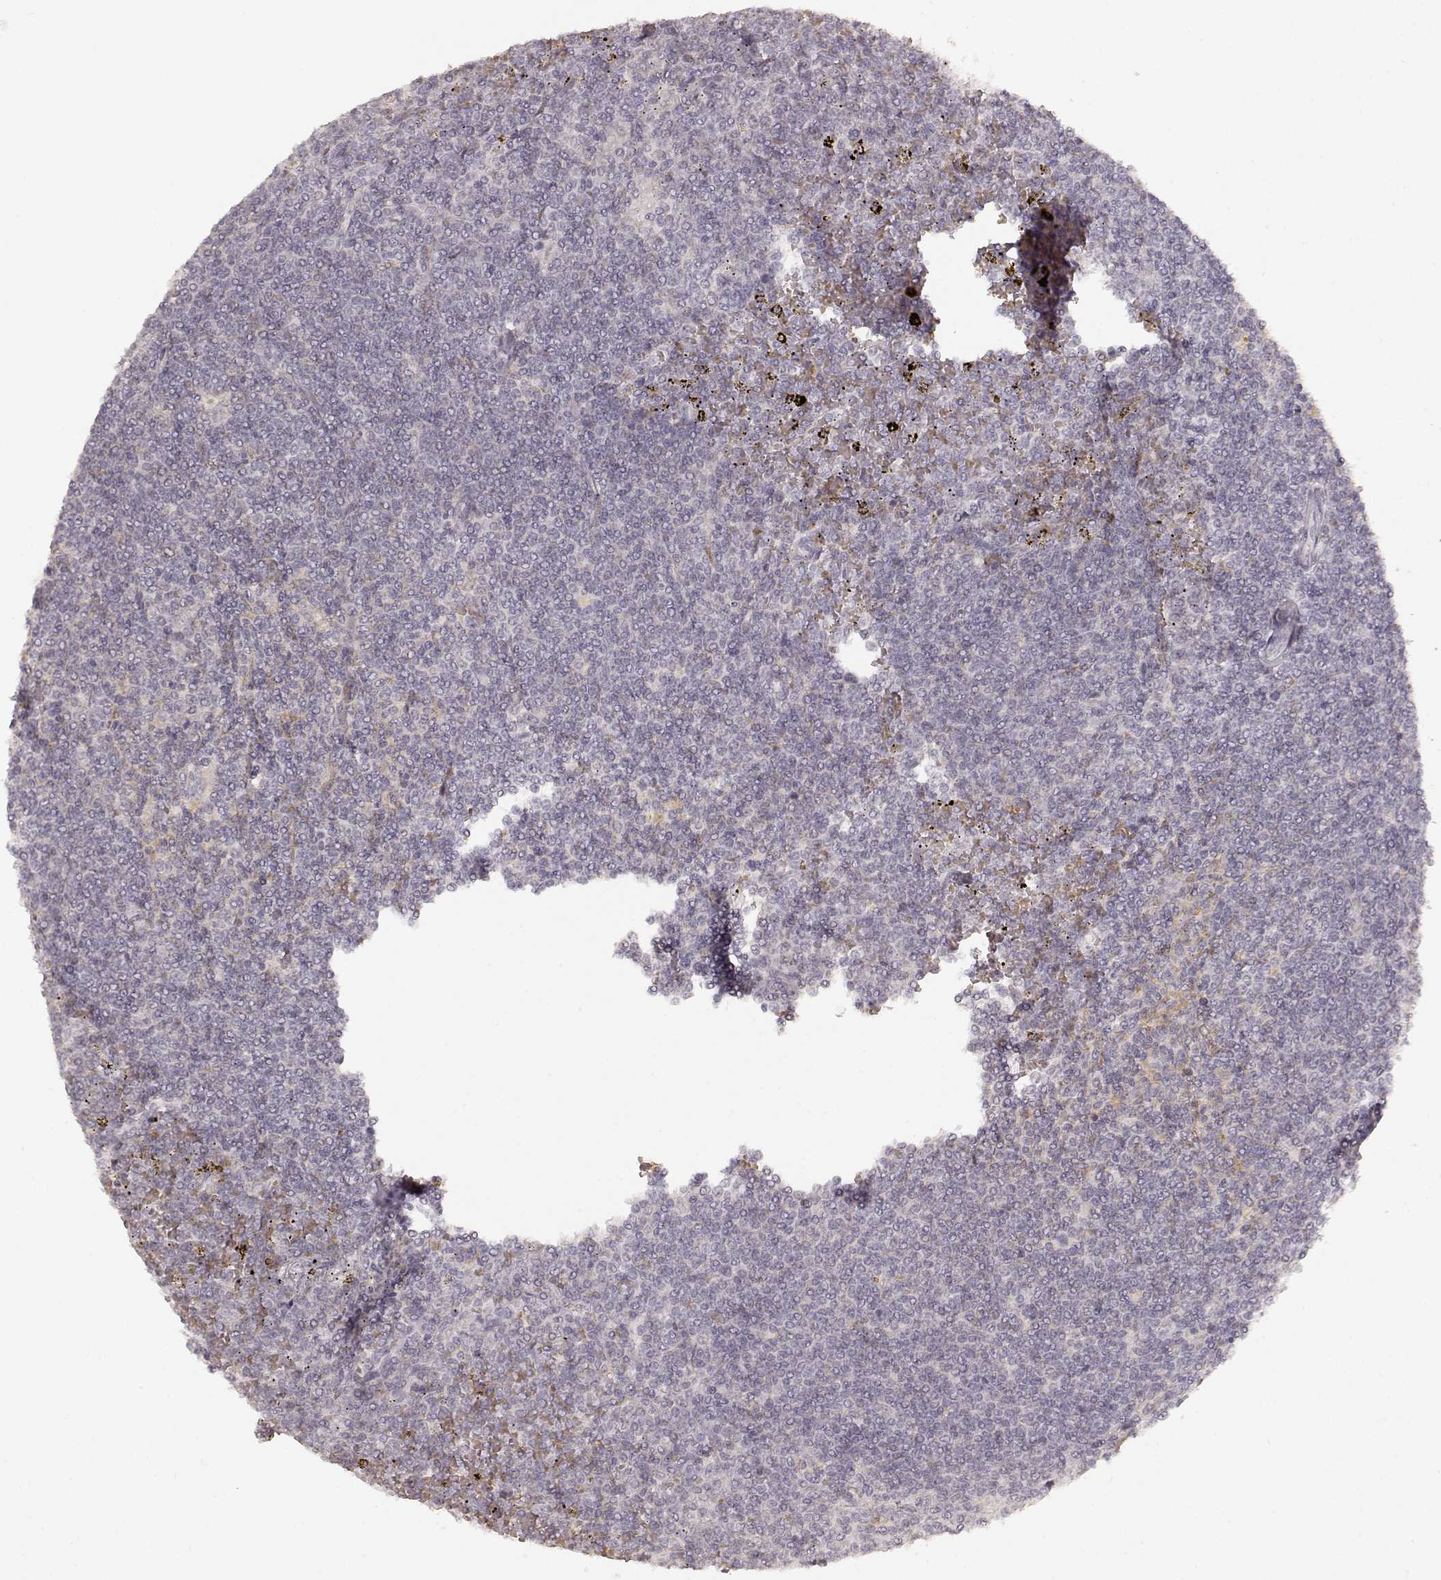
{"staining": {"intensity": "negative", "quantity": "none", "location": "none"}, "tissue": "lymphoma", "cell_type": "Tumor cells", "image_type": "cancer", "snomed": [{"axis": "morphology", "description": "Malignant lymphoma, non-Hodgkin's type, Low grade"}, {"axis": "topography", "description": "Spleen"}], "caption": "Tumor cells show no significant staining in low-grade malignant lymphoma, non-Hodgkin's type. (DAB (3,3'-diaminobenzidine) IHC with hematoxylin counter stain).", "gene": "LAMC2", "patient": {"sex": "female", "age": 19}}